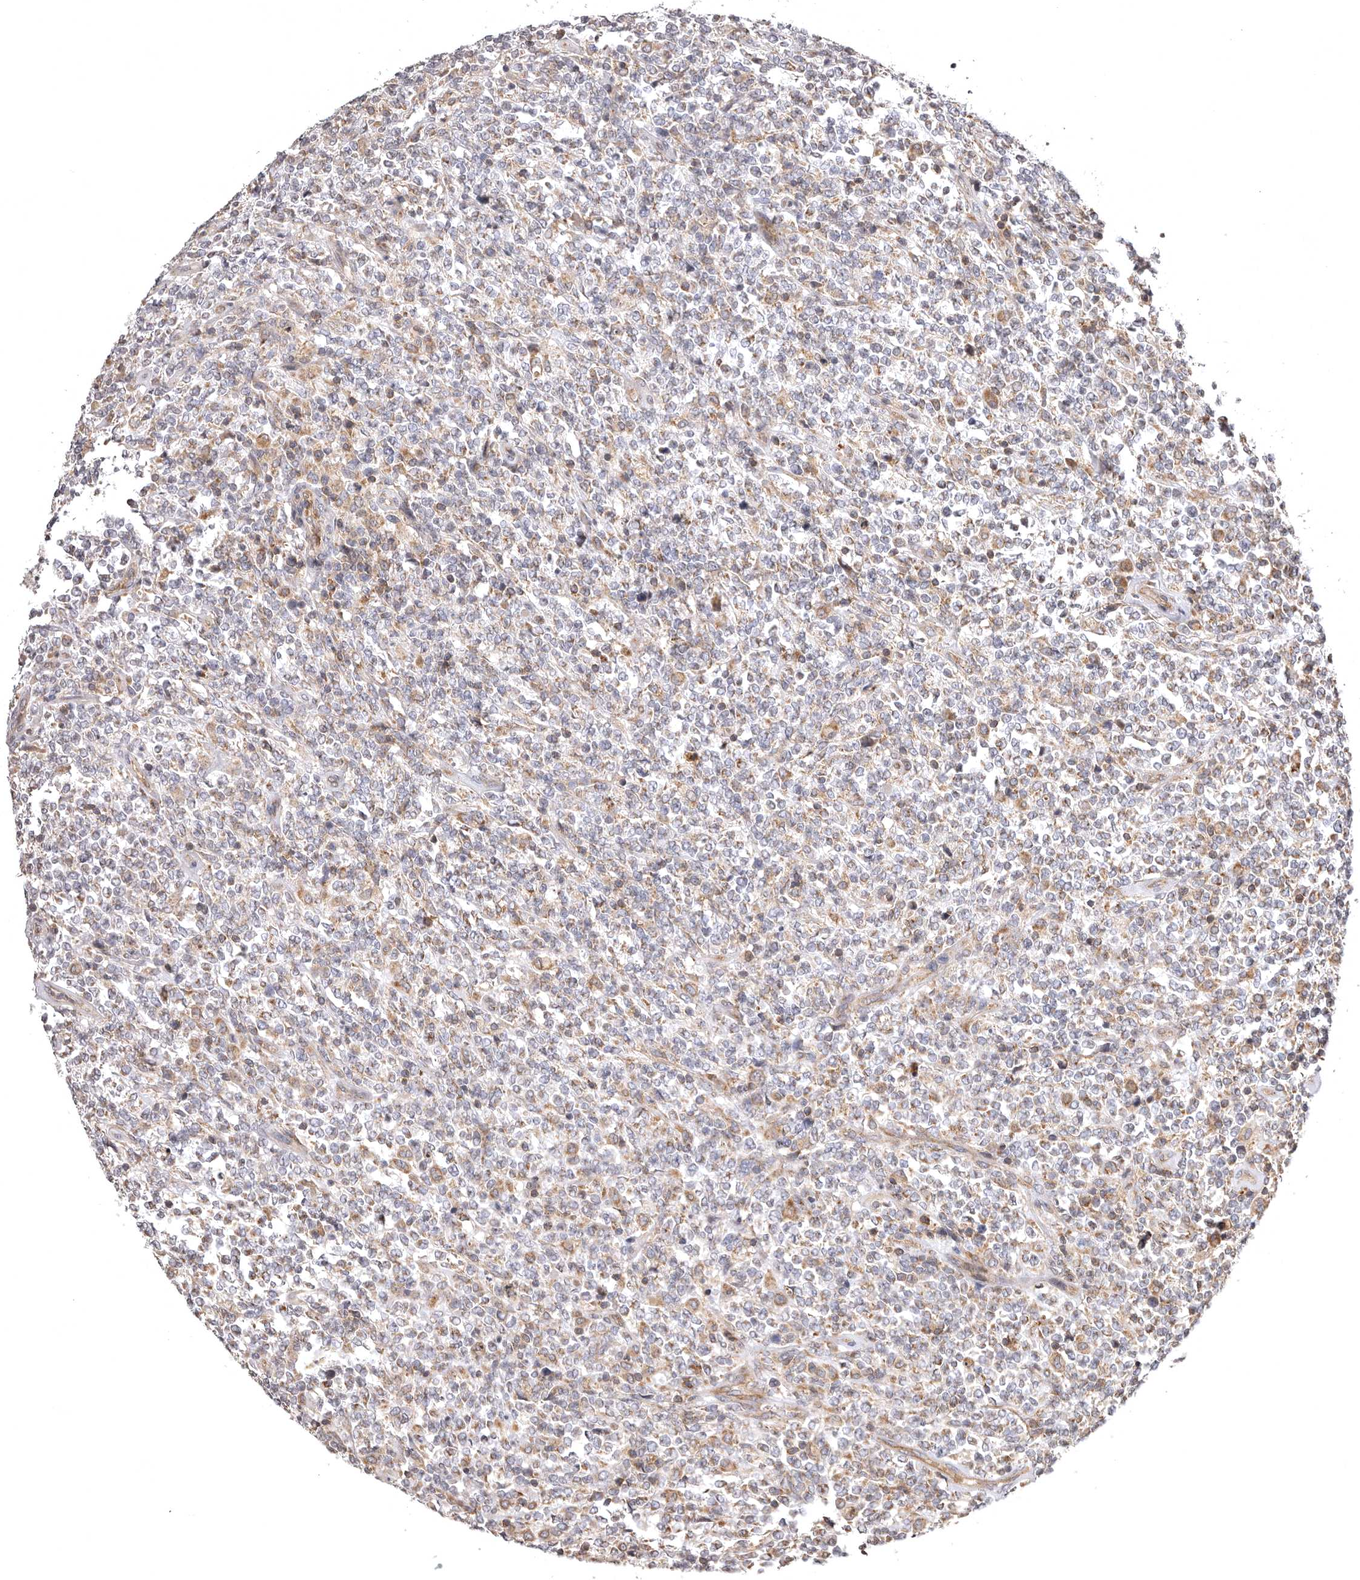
{"staining": {"intensity": "weak", "quantity": "25%-75%", "location": "cytoplasmic/membranous"}, "tissue": "lymphoma", "cell_type": "Tumor cells", "image_type": "cancer", "snomed": [{"axis": "morphology", "description": "Malignant lymphoma, non-Hodgkin's type, High grade"}, {"axis": "topography", "description": "Soft tissue"}], "caption": "Immunohistochemical staining of human high-grade malignant lymphoma, non-Hodgkin's type demonstrates low levels of weak cytoplasmic/membranous protein expression in about 25%-75% of tumor cells.", "gene": "ADCY2", "patient": {"sex": "male", "age": 18}}